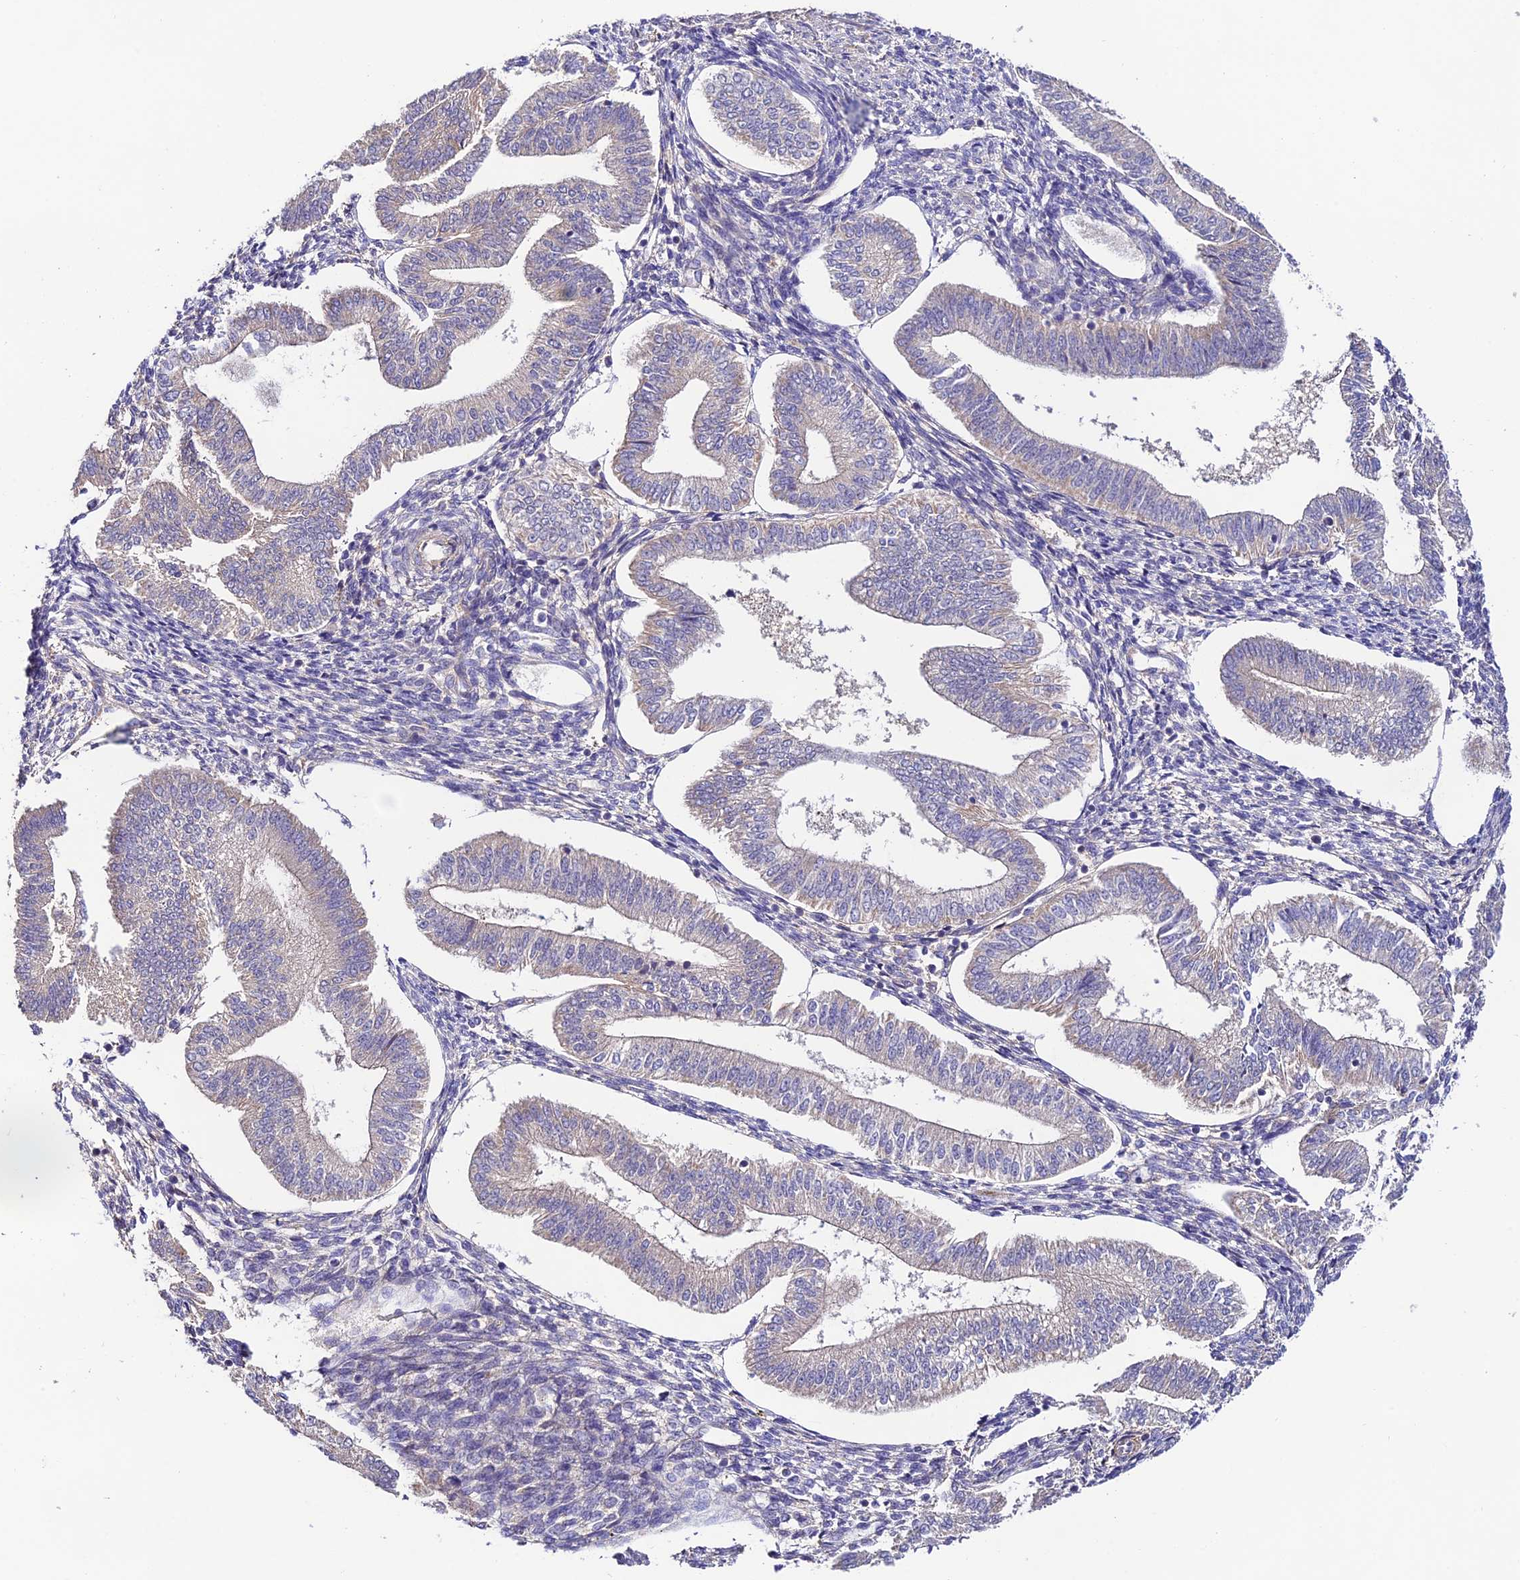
{"staining": {"intensity": "negative", "quantity": "none", "location": "none"}, "tissue": "endometrium", "cell_type": "Cells in endometrial stroma", "image_type": "normal", "snomed": [{"axis": "morphology", "description": "Normal tissue, NOS"}, {"axis": "topography", "description": "Endometrium"}], "caption": "Protein analysis of unremarkable endometrium demonstrates no significant staining in cells in endometrial stroma. The staining was performed using DAB (3,3'-diaminobenzidine) to visualize the protein expression in brown, while the nuclei were stained in blue with hematoxylin (Magnification: 20x).", "gene": "BRME1", "patient": {"sex": "female", "age": 34}}